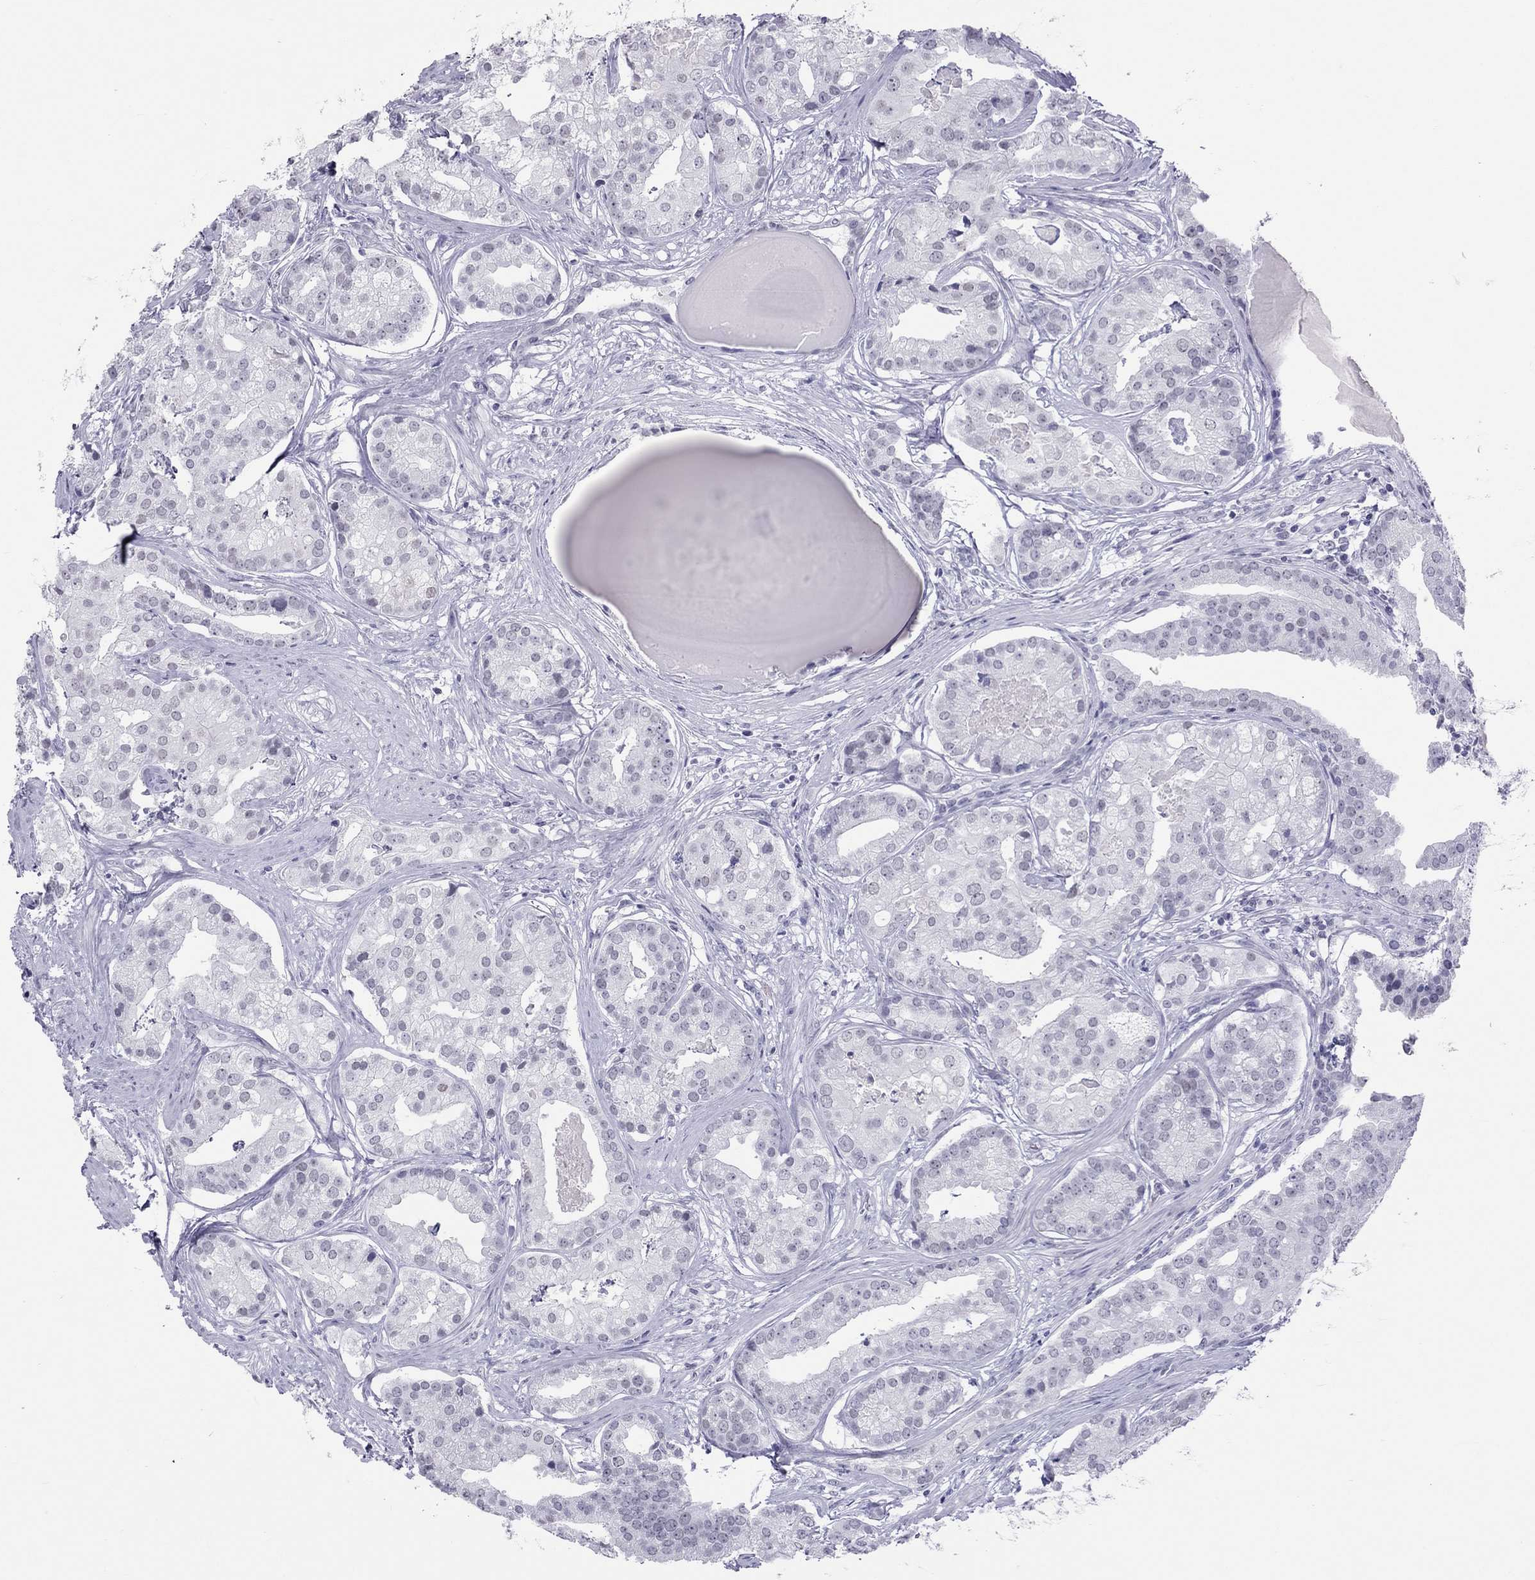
{"staining": {"intensity": "negative", "quantity": "none", "location": "none"}, "tissue": "prostate cancer", "cell_type": "Tumor cells", "image_type": "cancer", "snomed": [{"axis": "morphology", "description": "Adenocarcinoma, NOS"}, {"axis": "topography", "description": "Prostate and seminal vesicle, NOS"}, {"axis": "topography", "description": "Prostate"}], "caption": "The image reveals no significant staining in tumor cells of prostate cancer (adenocarcinoma).", "gene": "JHY", "patient": {"sex": "male", "age": 44}}